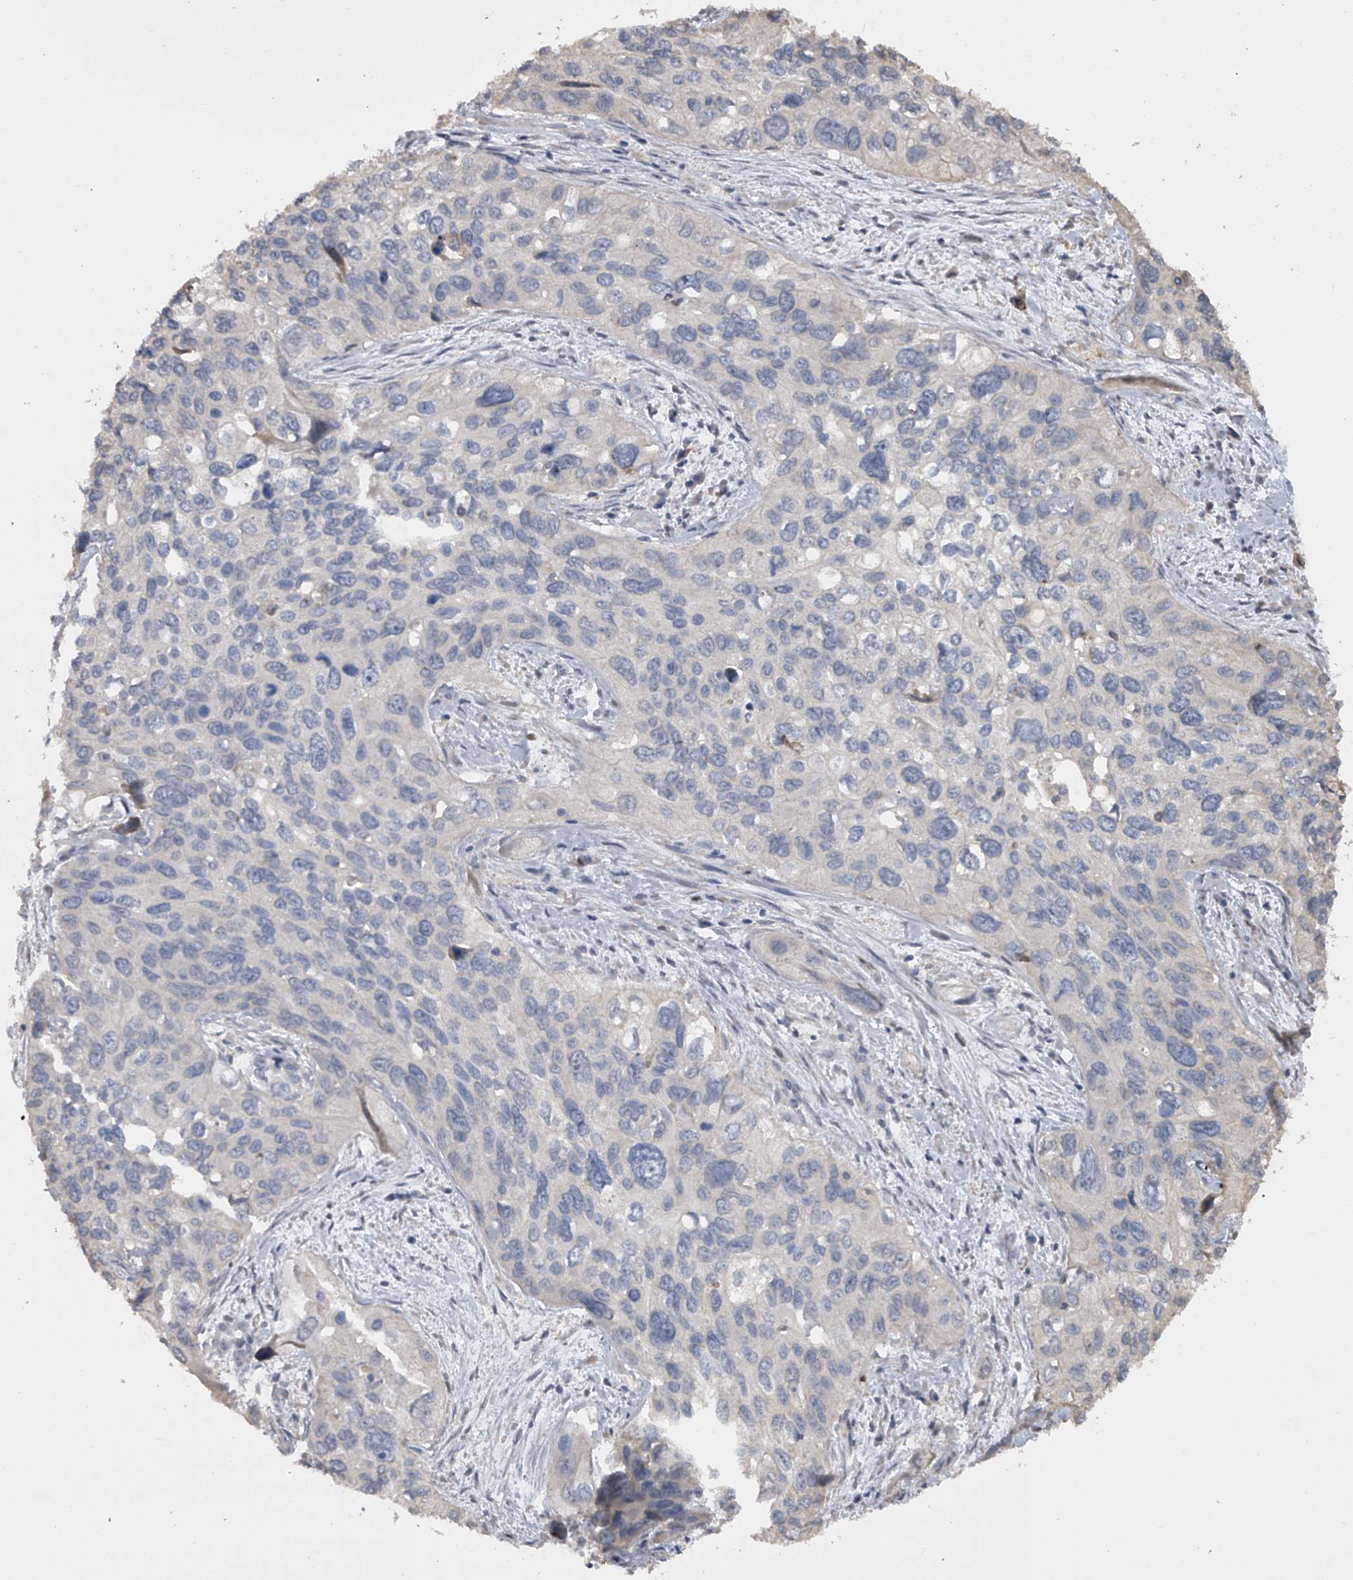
{"staining": {"intensity": "negative", "quantity": "none", "location": "none"}, "tissue": "cervical cancer", "cell_type": "Tumor cells", "image_type": "cancer", "snomed": [{"axis": "morphology", "description": "Squamous cell carcinoma, NOS"}, {"axis": "topography", "description": "Cervix"}], "caption": "IHC image of neoplastic tissue: human squamous cell carcinoma (cervical) stained with DAB (3,3'-diaminobenzidine) exhibits no significant protein staining in tumor cells.", "gene": "DOCK9", "patient": {"sex": "female", "age": 55}}